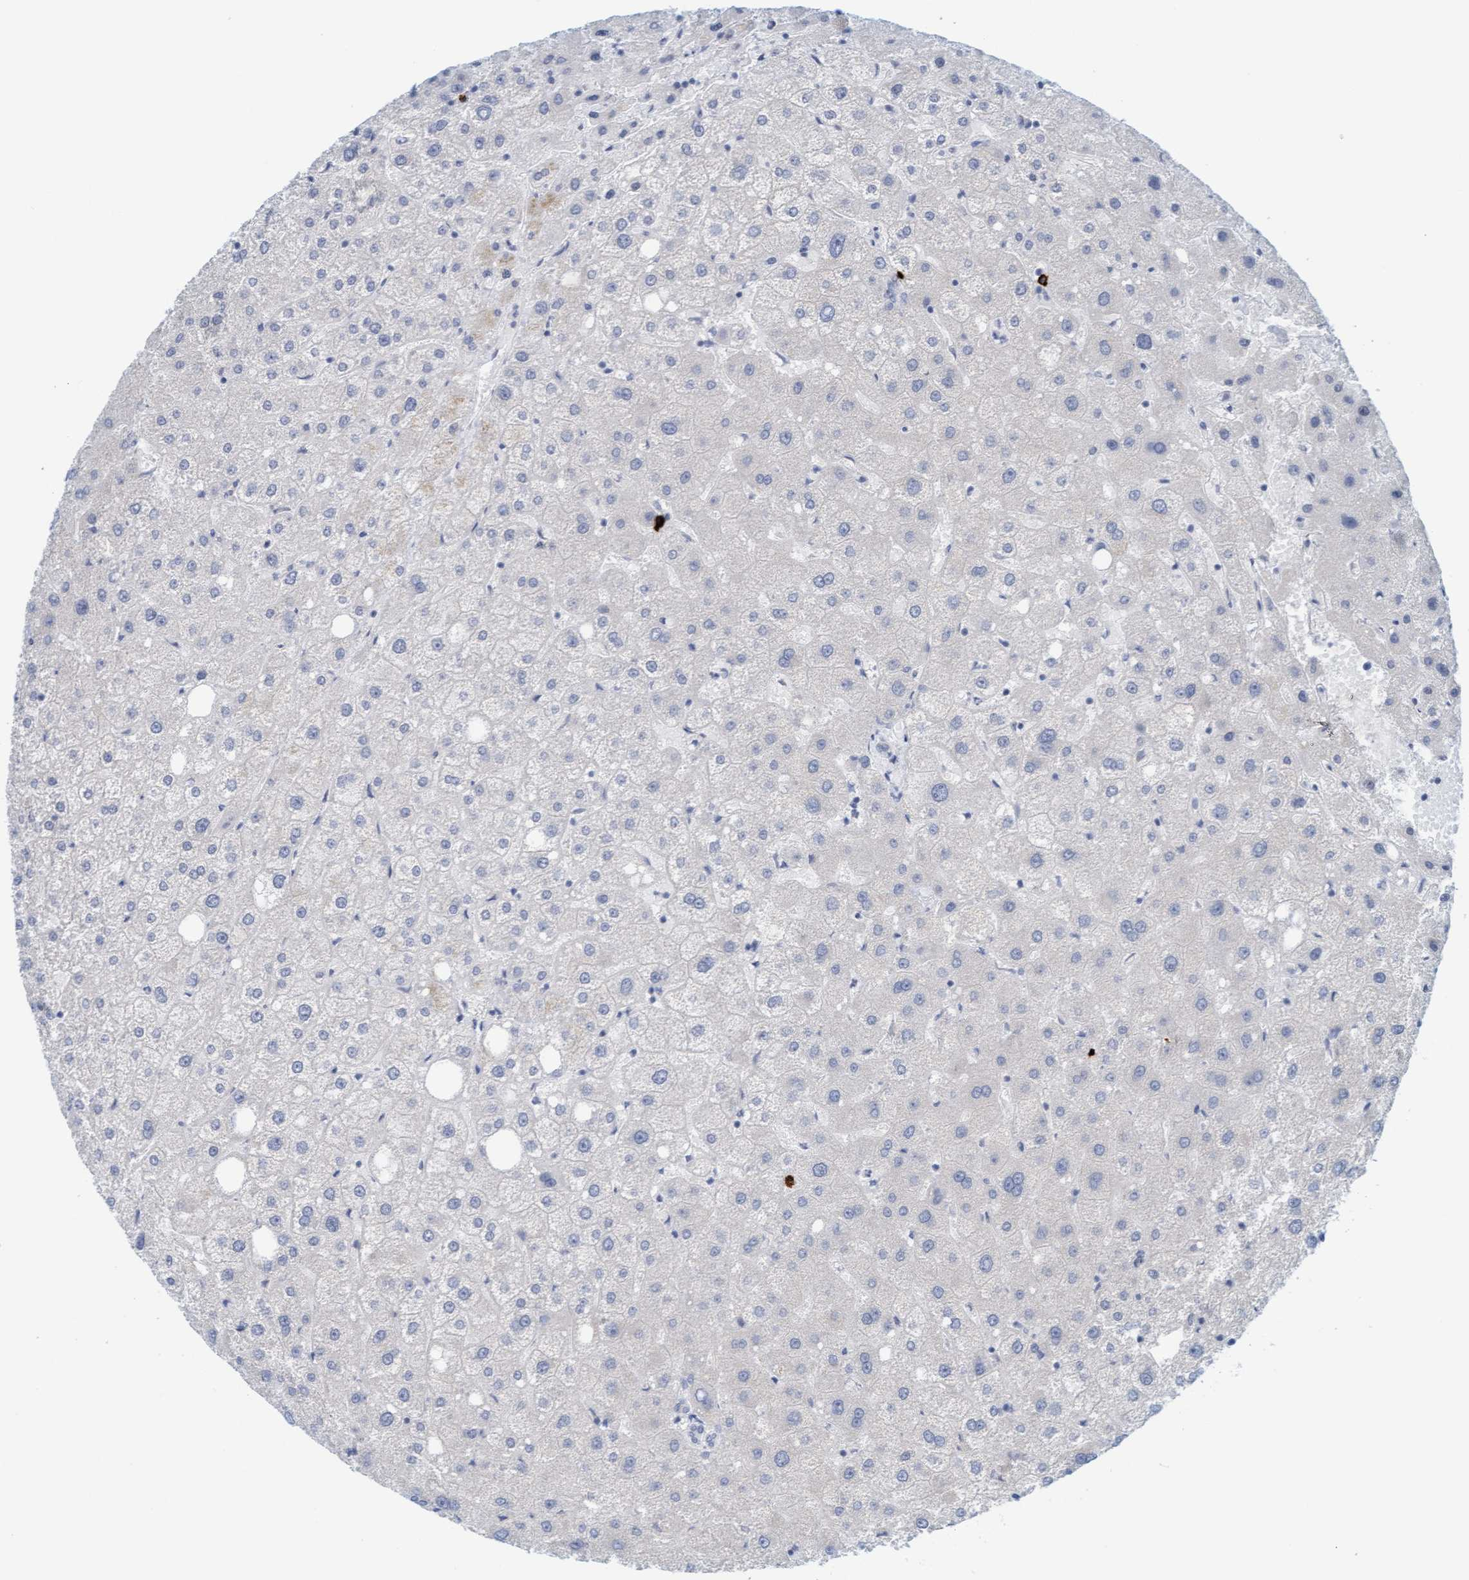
{"staining": {"intensity": "negative", "quantity": "none", "location": "none"}, "tissue": "liver", "cell_type": "Cholangiocytes", "image_type": "normal", "snomed": [{"axis": "morphology", "description": "Normal tissue, NOS"}, {"axis": "topography", "description": "Liver"}], "caption": "IHC photomicrograph of benign liver: human liver stained with DAB demonstrates no significant protein staining in cholangiocytes. (DAB immunohistochemistry (IHC) with hematoxylin counter stain).", "gene": "CPA3", "patient": {"sex": "male", "age": 73}}